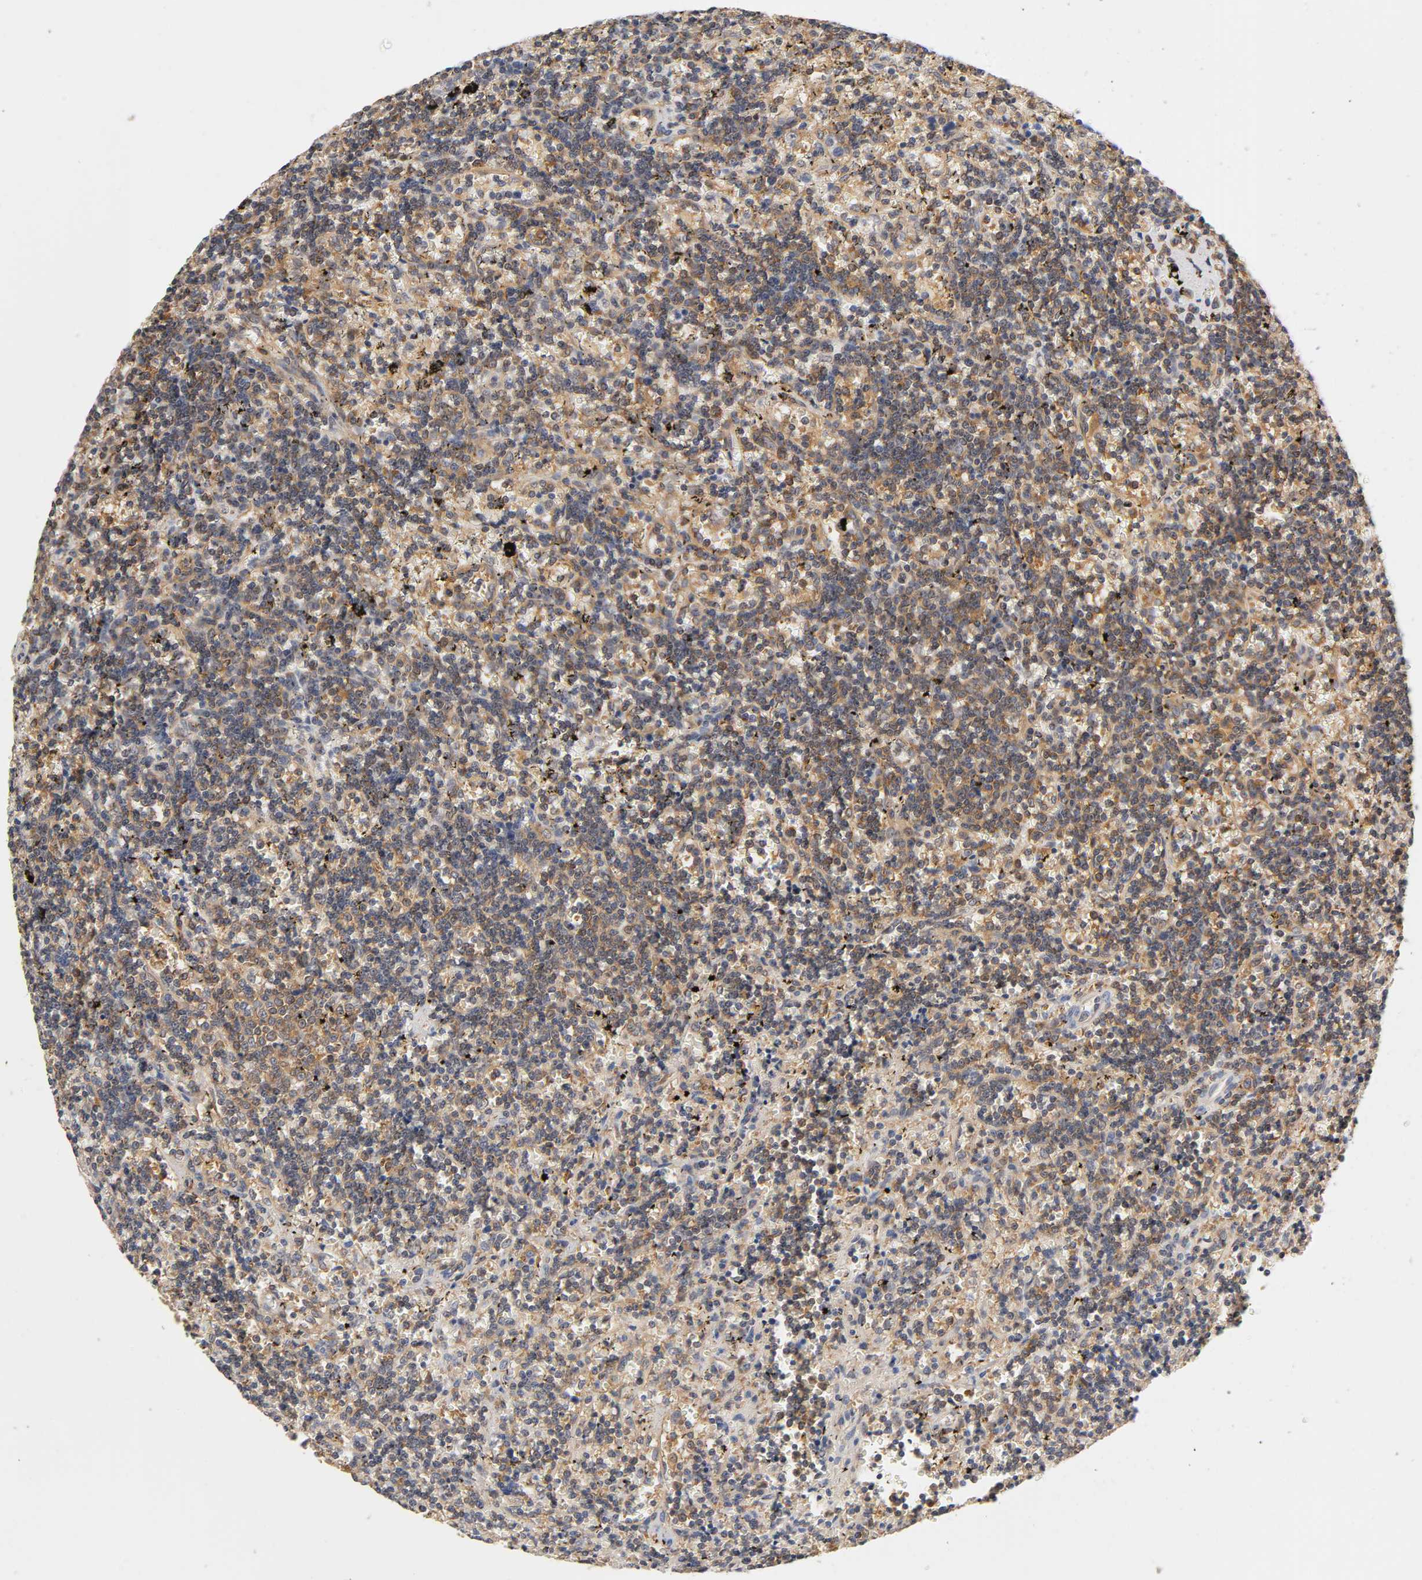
{"staining": {"intensity": "strong", "quantity": ">75%", "location": "cytoplasmic/membranous,nuclear"}, "tissue": "lymphoma", "cell_type": "Tumor cells", "image_type": "cancer", "snomed": [{"axis": "morphology", "description": "Malignant lymphoma, non-Hodgkin's type, Low grade"}, {"axis": "topography", "description": "Spleen"}], "caption": "This micrograph shows lymphoma stained with immunohistochemistry (IHC) to label a protein in brown. The cytoplasmic/membranous and nuclear of tumor cells show strong positivity for the protein. Nuclei are counter-stained blue.", "gene": "ACTR2", "patient": {"sex": "male", "age": 60}}